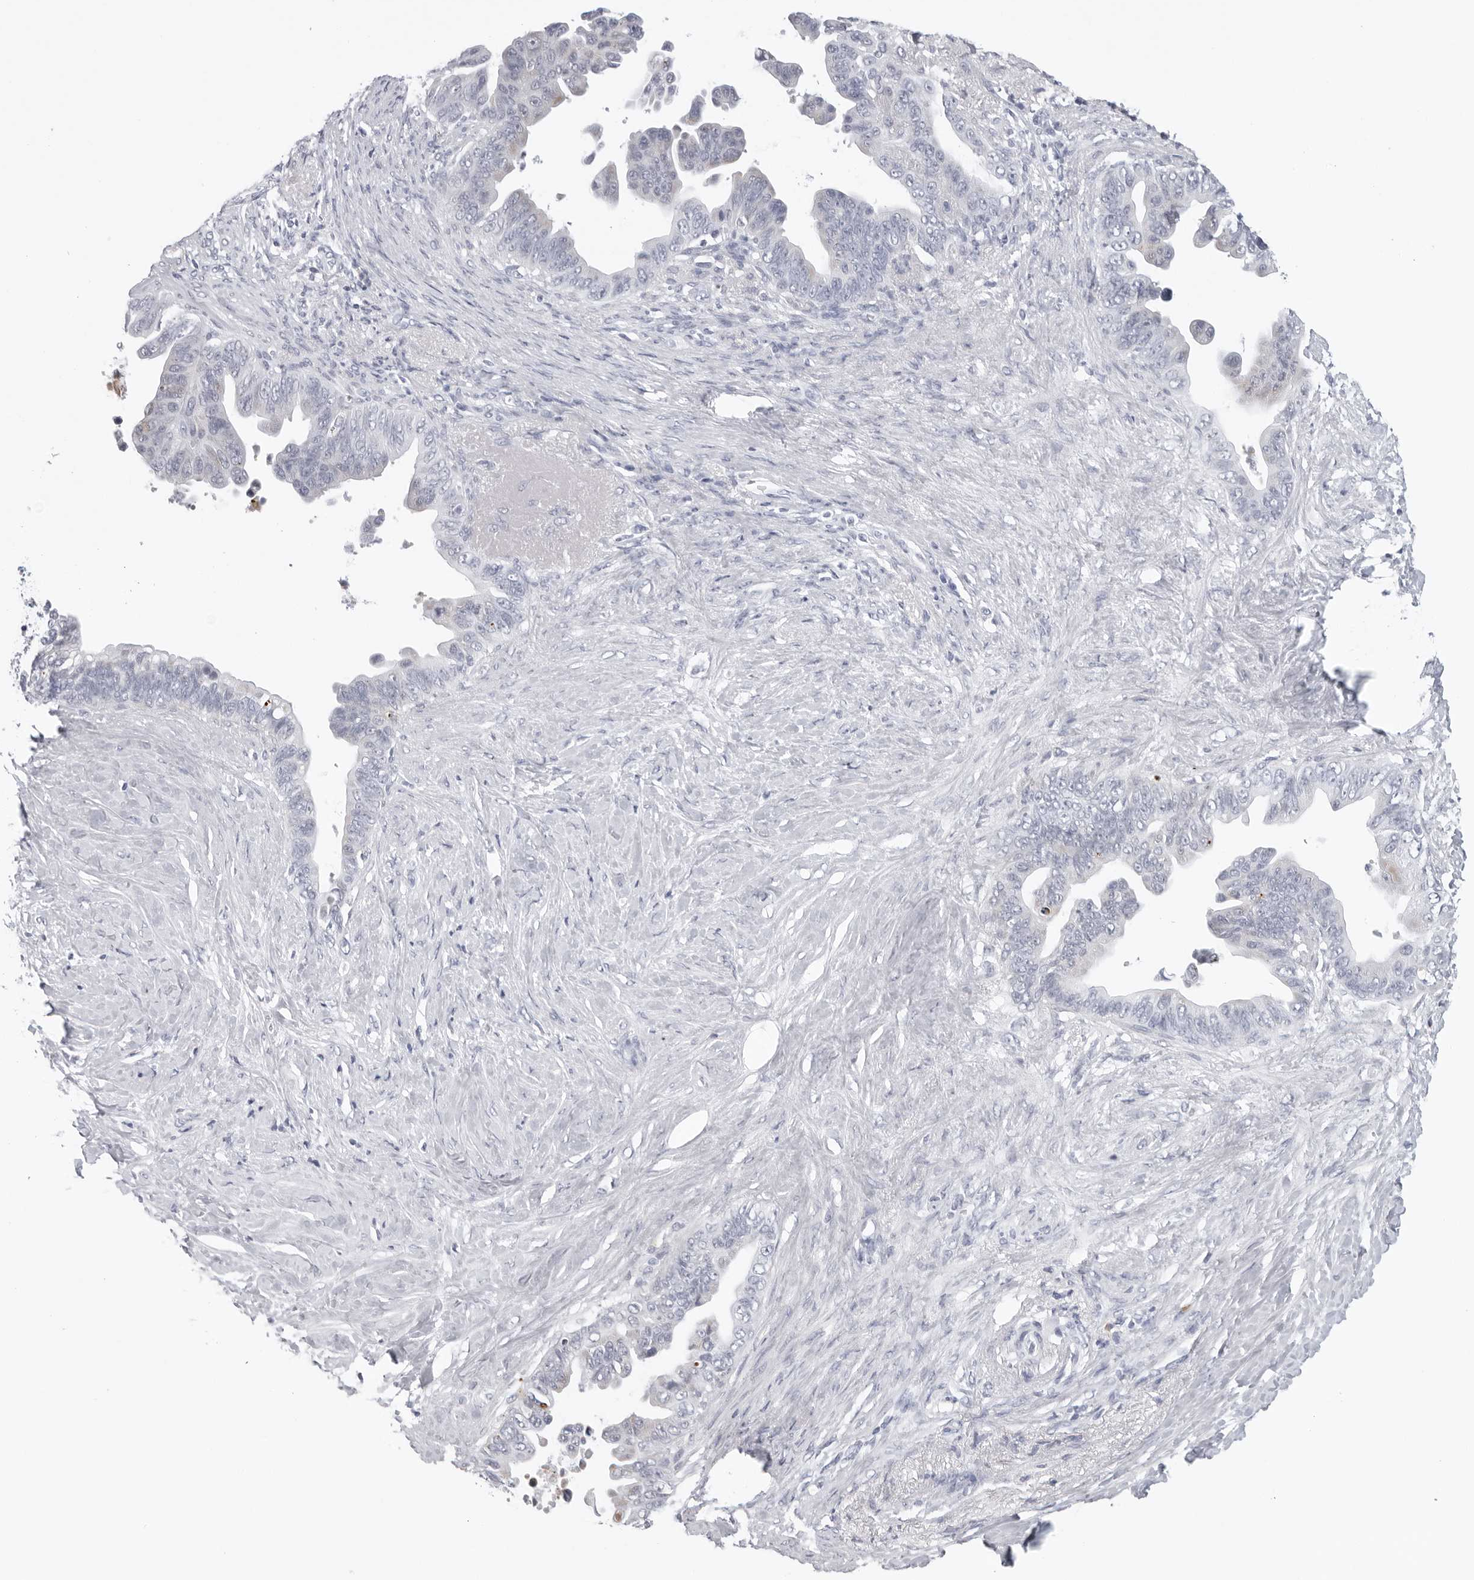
{"staining": {"intensity": "negative", "quantity": "none", "location": "none"}, "tissue": "pancreatic cancer", "cell_type": "Tumor cells", "image_type": "cancer", "snomed": [{"axis": "morphology", "description": "Adenocarcinoma, NOS"}, {"axis": "topography", "description": "Pancreas"}], "caption": "Tumor cells are negative for protein expression in human pancreatic cancer (adenocarcinoma).", "gene": "ZNF502", "patient": {"sex": "female", "age": 72}}